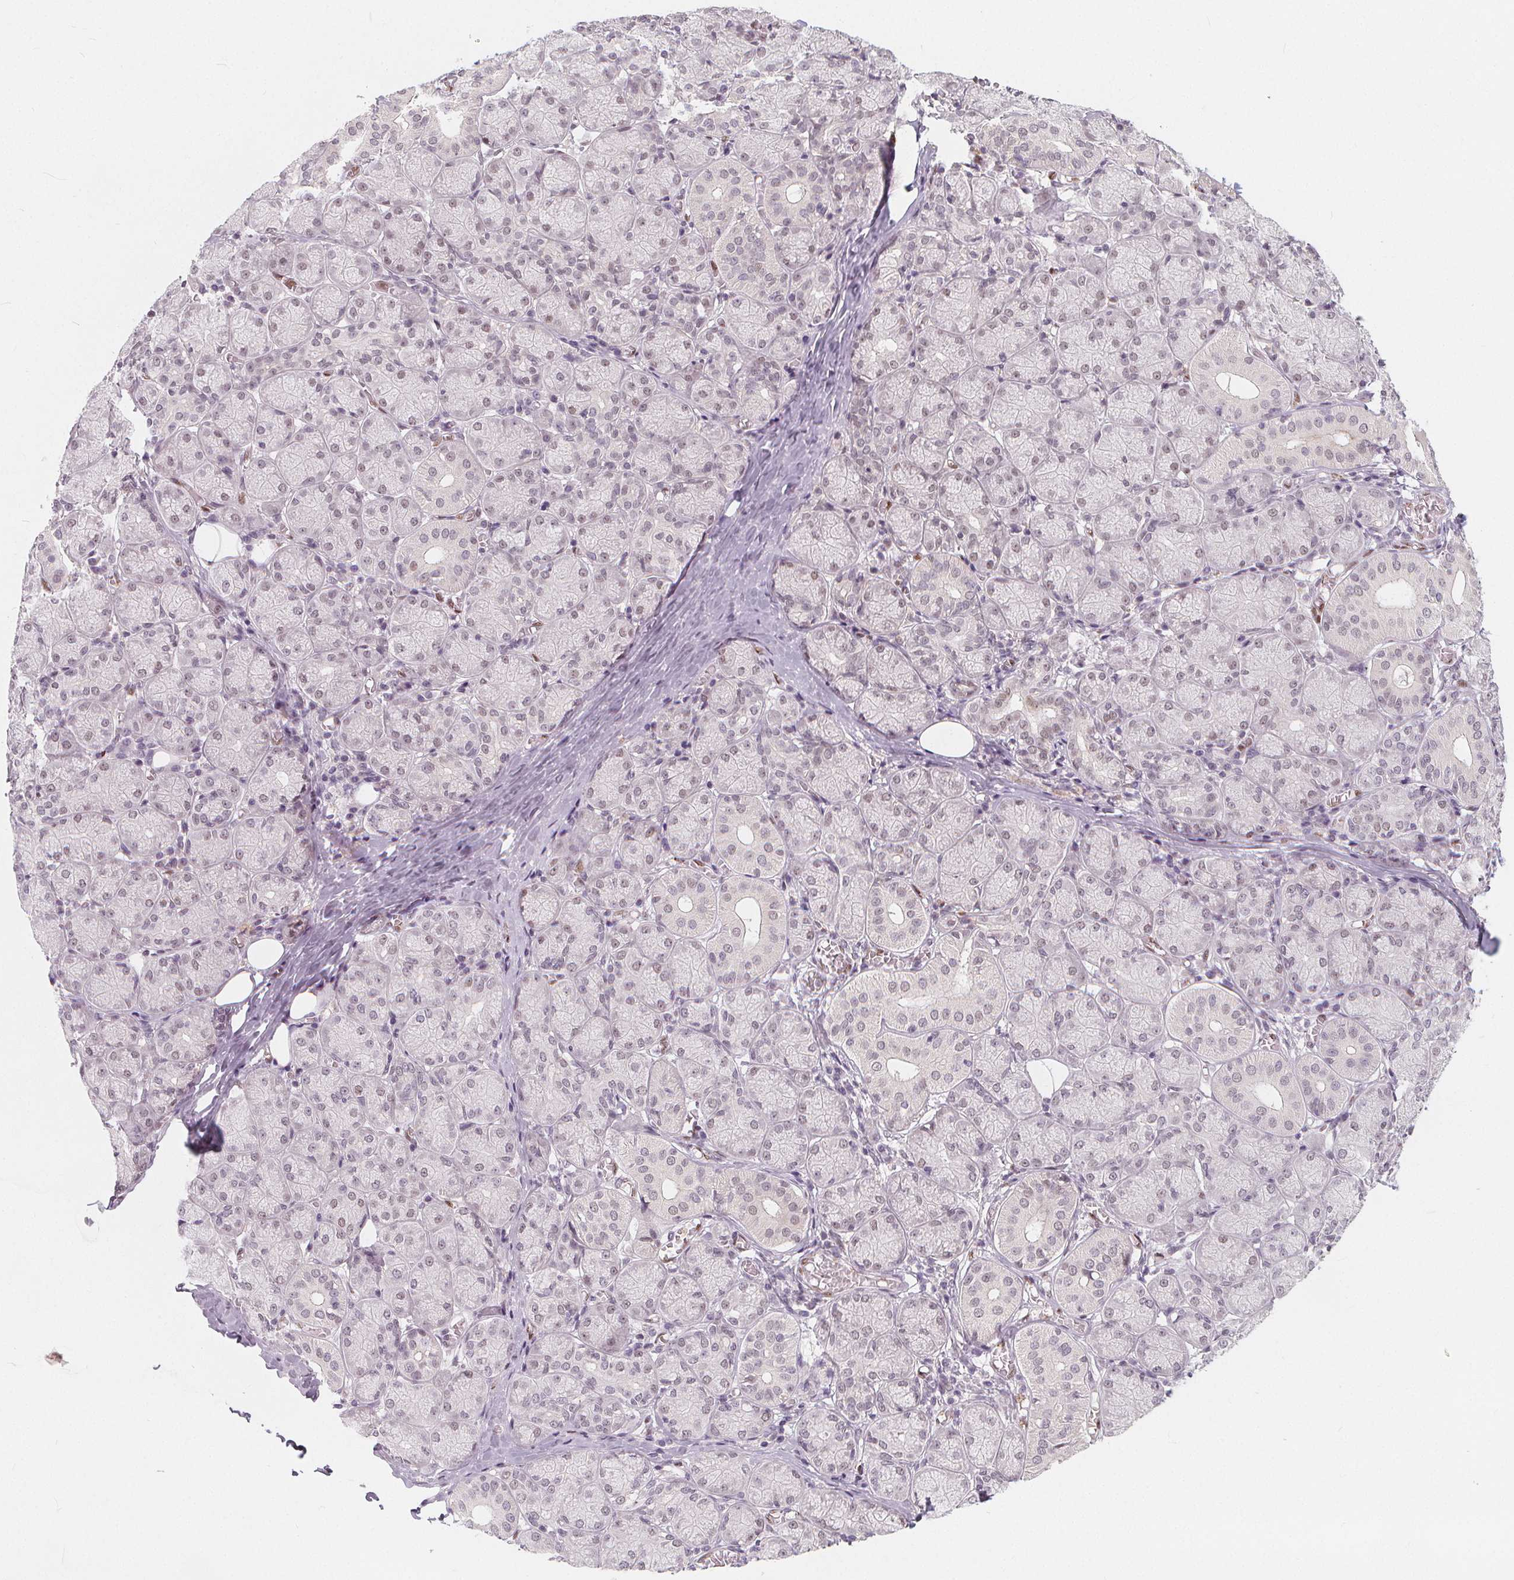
{"staining": {"intensity": "negative", "quantity": "none", "location": "none"}, "tissue": "salivary gland", "cell_type": "Glandular cells", "image_type": "normal", "snomed": [{"axis": "morphology", "description": "Normal tissue, NOS"}, {"axis": "topography", "description": "Salivary gland"}, {"axis": "topography", "description": "Peripheral nerve tissue"}], "caption": "There is no significant expression in glandular cells of salivary gland. (DAB IHC with hematoxylin counter stain).", "gene": "DRC3", "patient": {"sex": "female", "age": 24}}